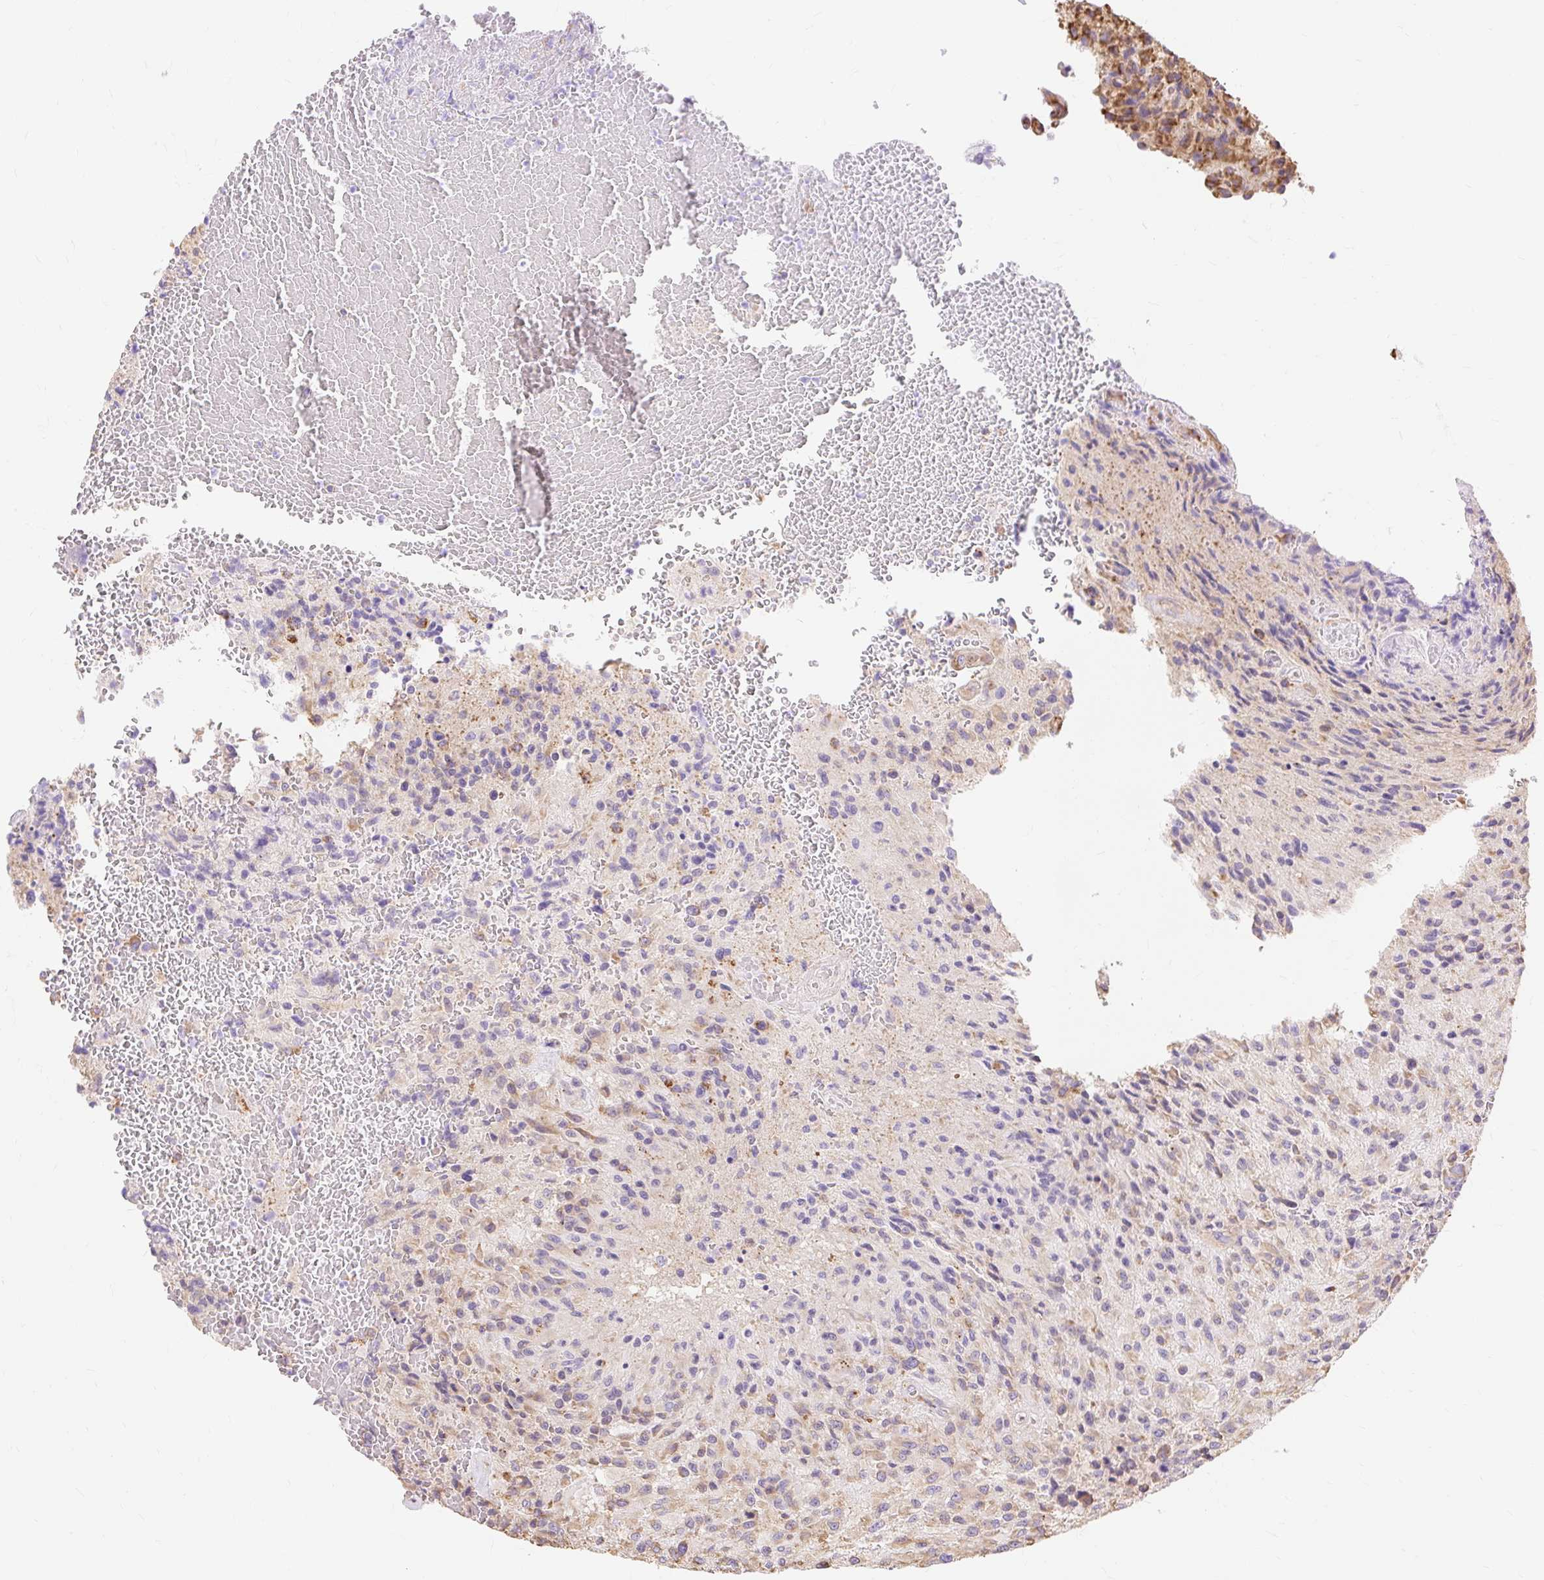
{"staining": {"intensity": "moderate", "quantity": "25%-75%", "location": "cytoplasmic/membranous"}, "tissue": "glioma", "cell_type": "Tumor cells", "image_type": "cancer", "snomed": [{"axis": "morphology", "description": "Normal tissue, NOS"}, {"axis": "morphology", "description": "Glioma, malignant, High grade"}, {"axis": "topography", "description": "Cerebral cortex"}], "caption": "Human glioma stained with a protein marker demonstrates moderate staining in tumor cells.", "gene": "RPS17", "patient": {"sex": "male", "age": 56}}